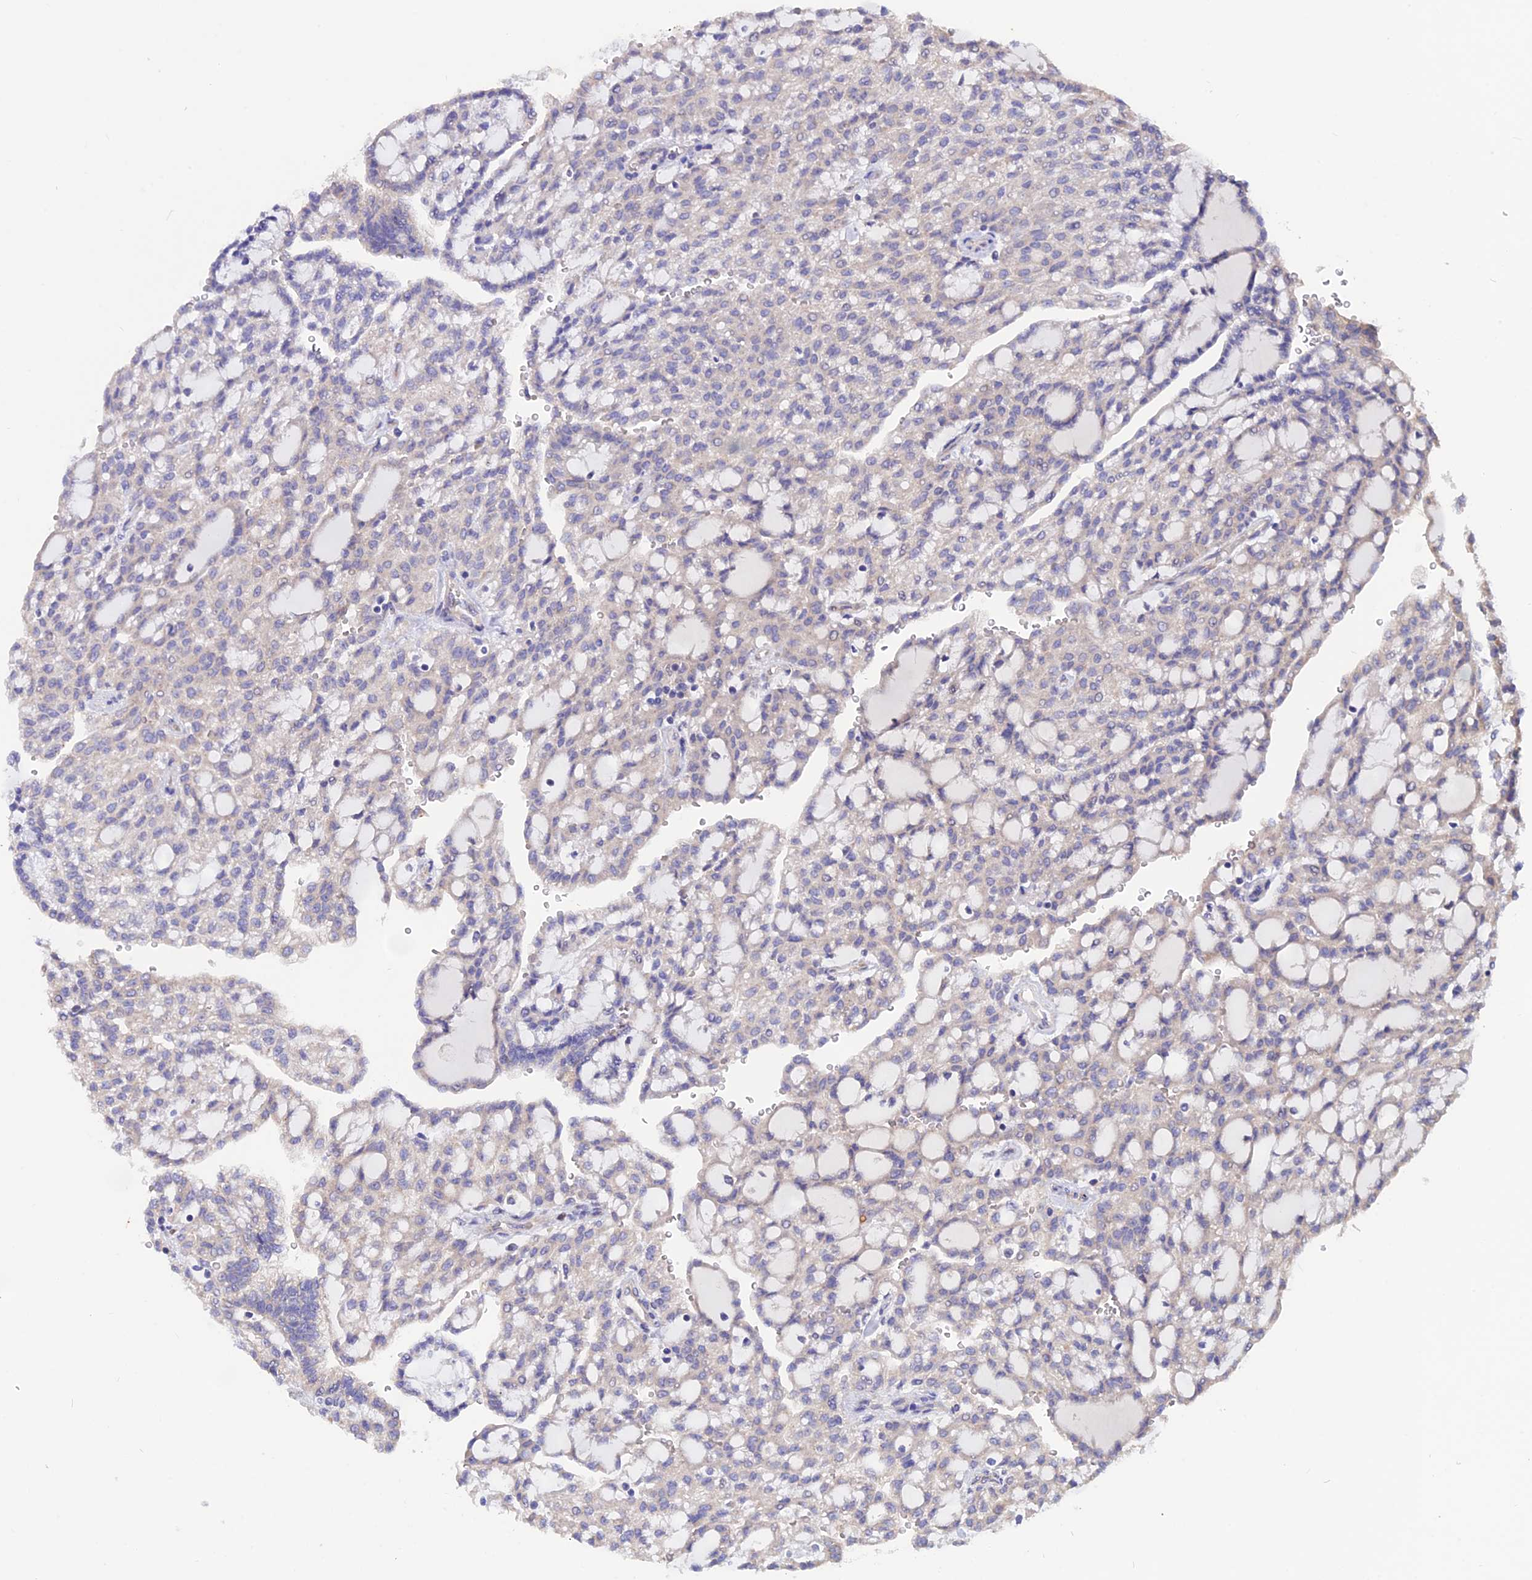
{"staining": {"intensity": "weak", "quantity": "25%-75%", "location": "cytoplasmic/membranous"}, "tissue": "renal cancer", "cell_type": "Tumor cells", "image_type": "cancer", "snomed": [{"axis": "morphology", "description": "Adenocarcinoma, NOS"}, {"axis": "topography", "description": "Kidney"}], "caption": "Protein staining displays weak cytoplasmic/membranous expression in about 25%-75% of tumor cells in renal cancer (adenocarcinoma). (Stains: DAB (3,3'-diaminobenzidine) in brown, nuclei in blue, Microscopy: brightfield microscopy at high magnification).", "gene": "HYCC1", "patient": {"sex": "male", "age": 63}}